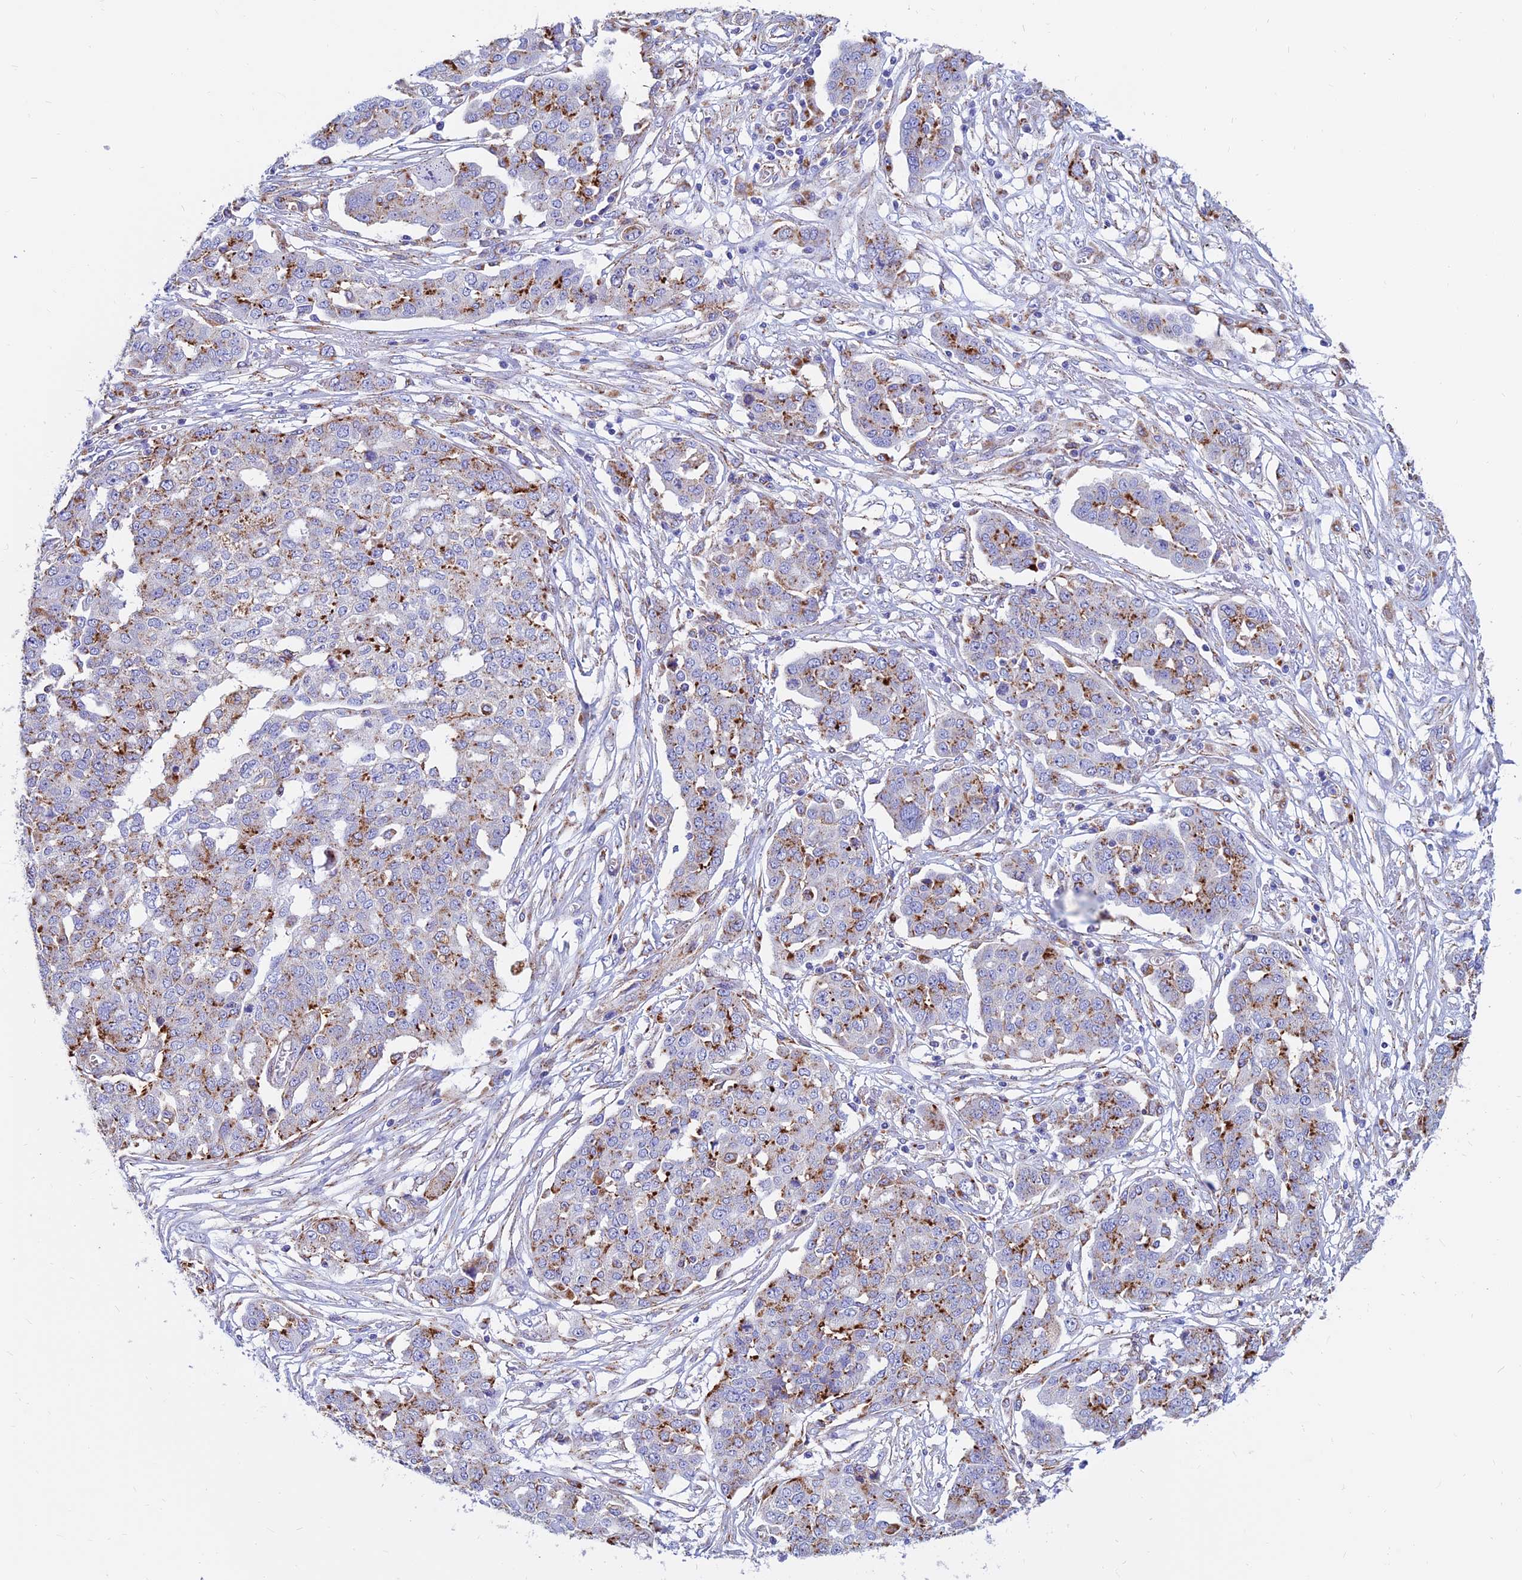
{"staining": {"intensity": "strong", "quantity": "25%-75%", "location": "cytoplasmic/membranous"}, "tissue": "ovarian cancer", "cell_type": "Tumor cells", "image_type": "cancer", "snomed": [{"axis": "morphology", "description": "Cystadenocarcinoma, serous, NOS"}, {"axis": "topography", "description": "Soft tissue"}, {"axis": "topography", "description": "Ovary"}], "caption": "Ovarian cancer stained with a brown dye demonstrates strong cytoplasmic/membranous positive staining in approximately 25%-75% of tumor cells.", "gene": "SPNS1", "patient": {"sex": "female", "age": 57}}